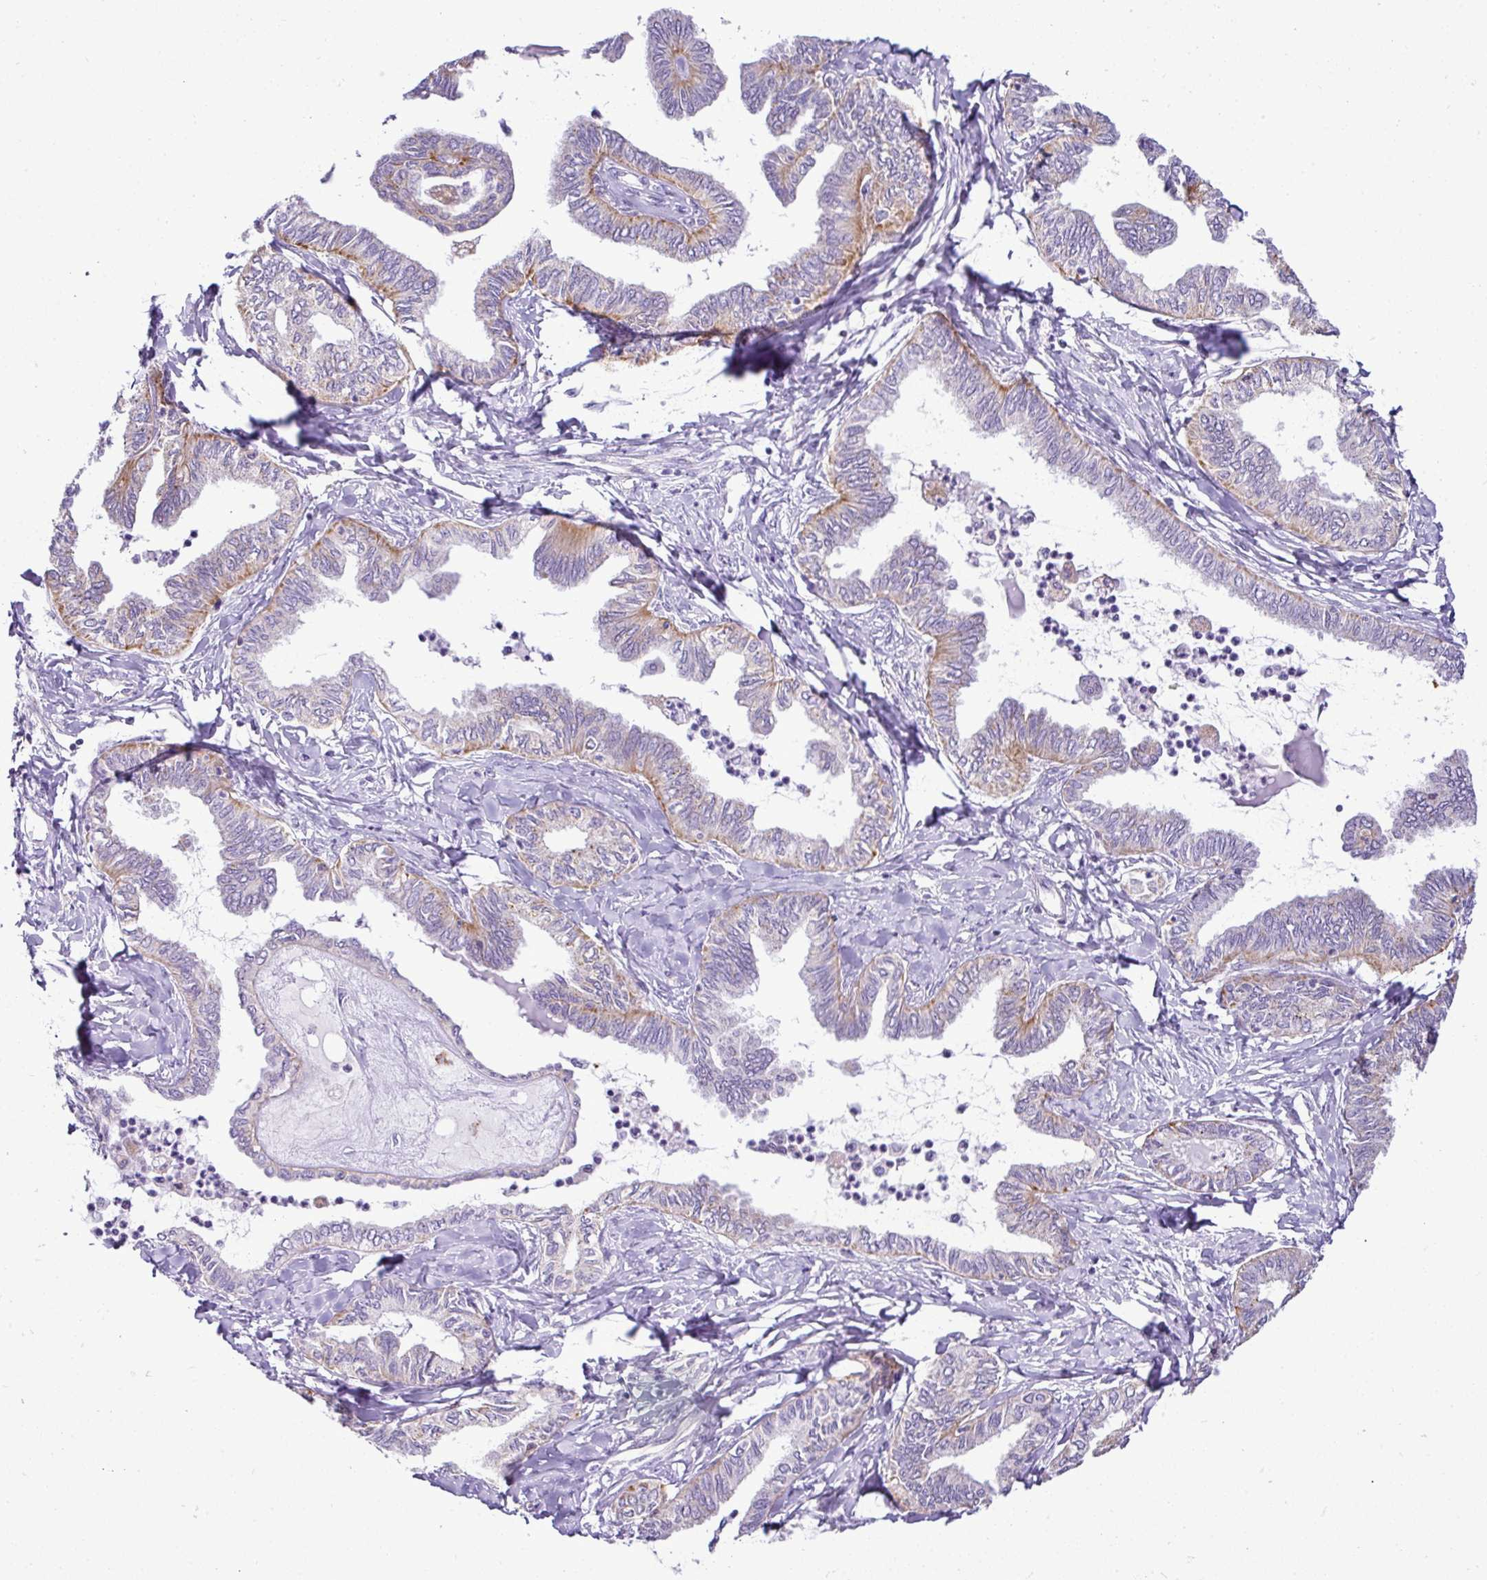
{"staining": {"intensity": "moderate", "quantity": "<25%", "location": "cytoplasmic/membranous"}, "tissue": "ovarian cancer", "cell_type": "Tumor cells", "image_type": "cancer", "snomed": [{"axis": "morphology", "description": "Carcinoma, endometroid"}, {"axis": "topography", "description": "Ovary"}], "caption": "Protein staining demonstrates moderate cytoplasmic/membranous expression in approximately <25% of tumor cells in ovarian cancer.", "gene": "PGAP4", "patient": {"sex": "female", "age": 70}}